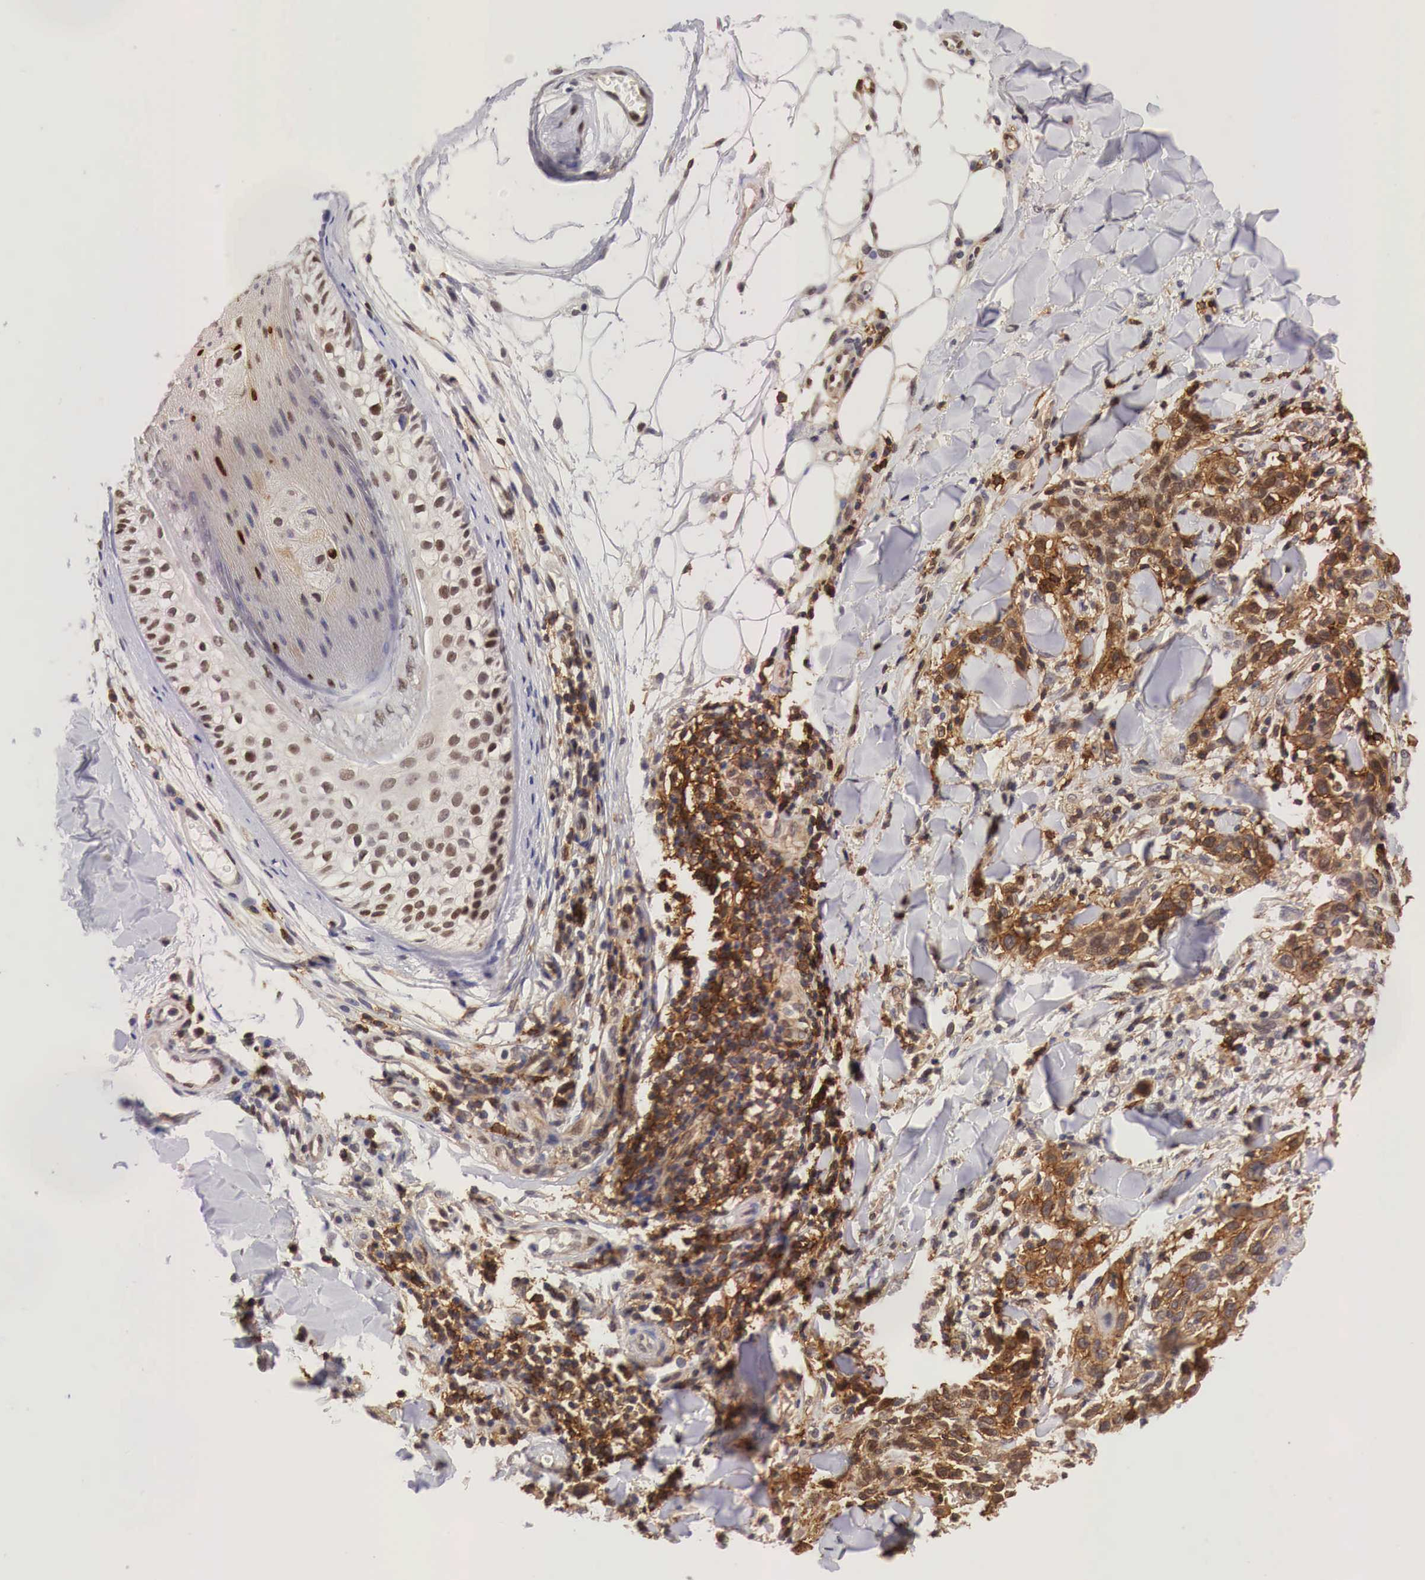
{"staining": {"intensity": "strong", "quantity": ">75%", "location": "cytoplasmic/membranous,nuclear"}, "tissue": "skin cancer", "cell_type": "Tumor cells", "image_type": "cancer", "snomed": [{"axis": "morphology", "description": "Squamous cell carcinoma, NOS"}, {"axis": "topography", "description": "Skin"}], "caption": "This photomicrograph exhibits IHC staining of skin cancer, with high strong cytoplasmic/membranous and nuclear staining in about >75% of tumor cells.", "gene": "PABIR2", "patient": {"sex": "male", "age": 77}}